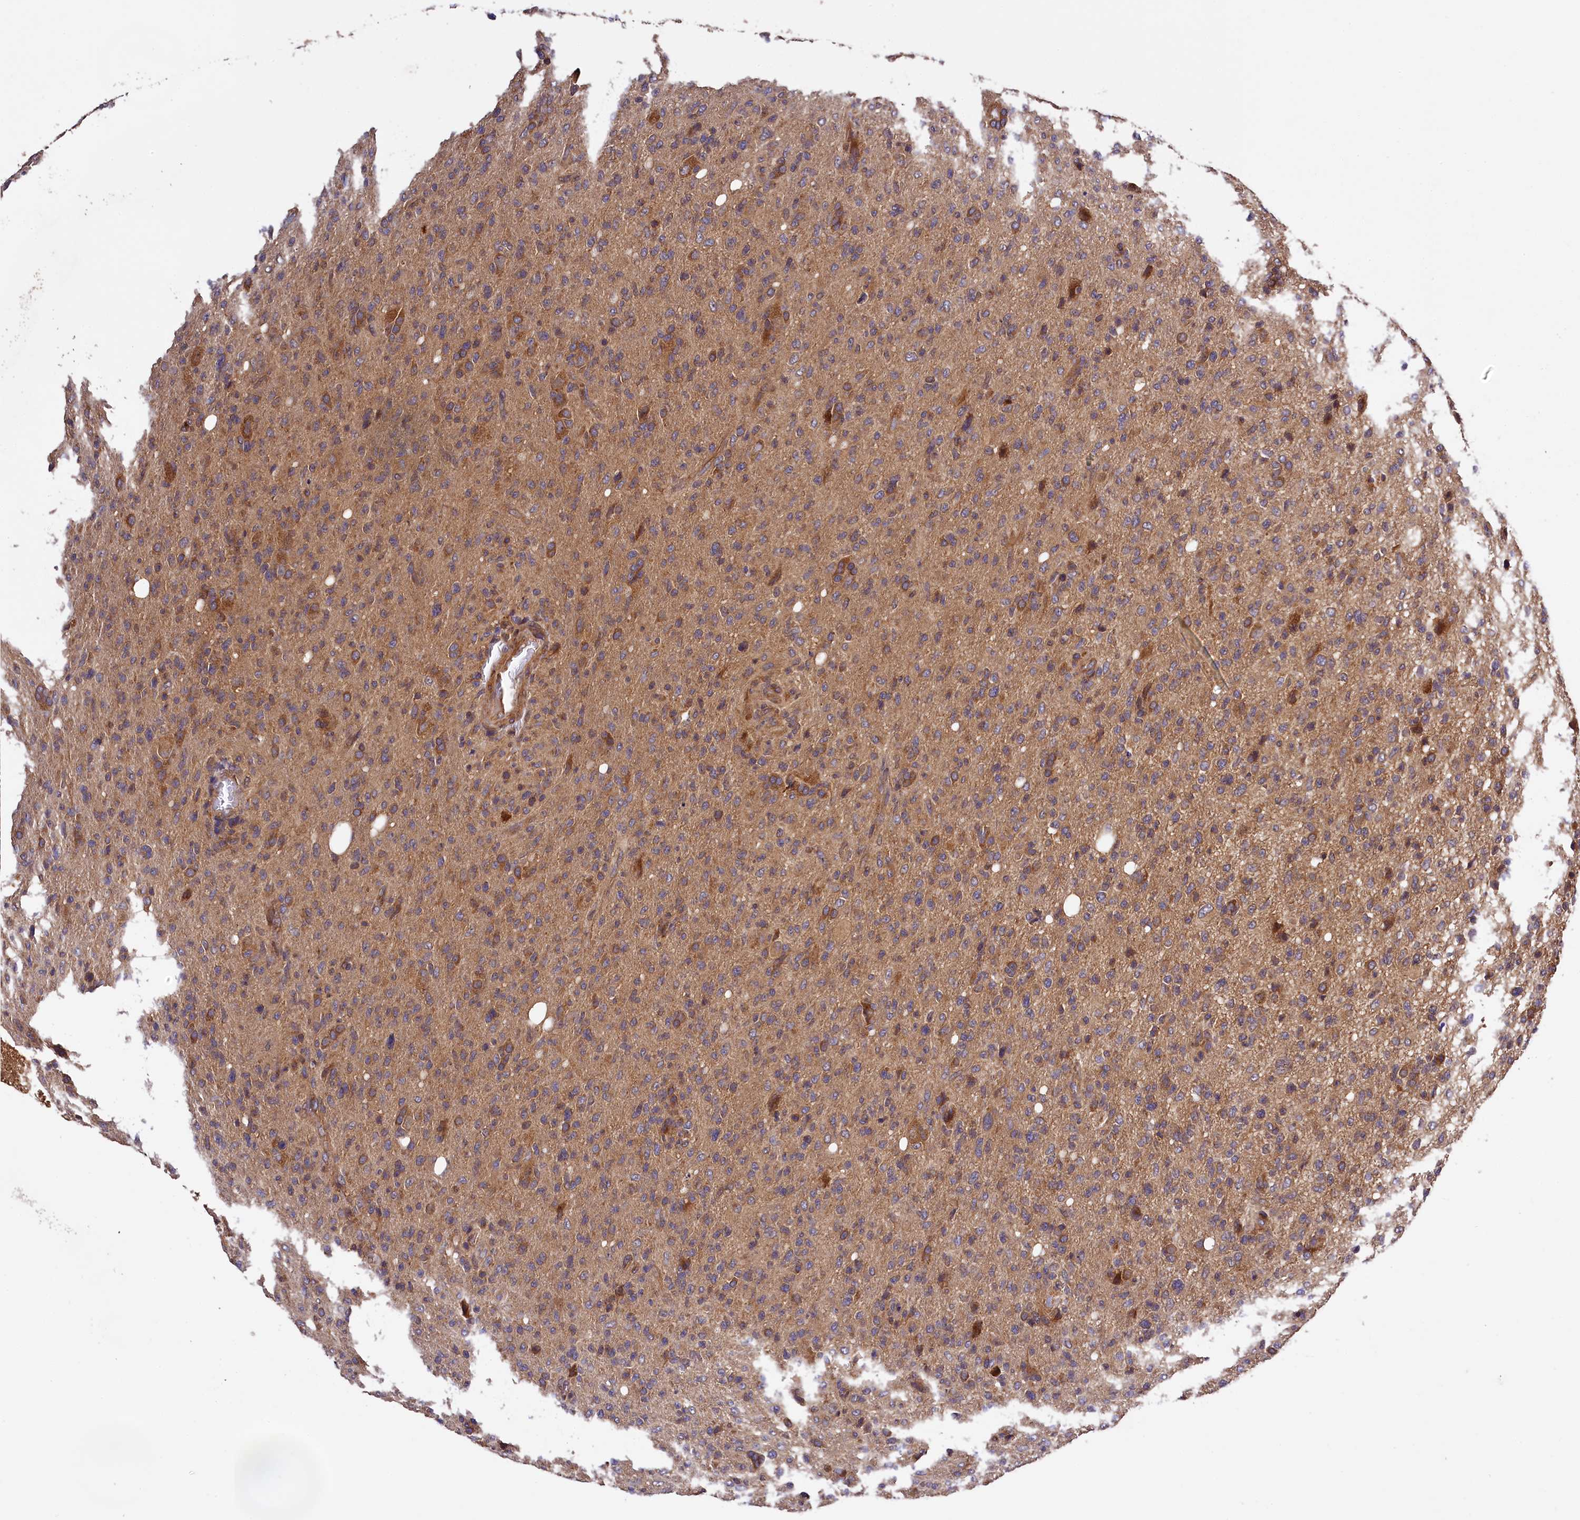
{"staining": {"intensity": "moderate", "quantity": ">75%", "location": "cytoplasmic/membranous"}, "tissue": "glioma", "cell_type": "Tumor cells", "image_type": "cancer", "snomed": [{"axis": "morphology", "description": "Glioma, malignant, High grade"}, {"axis": "topography", "description": "Brain"}], "caption": "Human malignant glioma (high-grade) stained for a protein (brown) demonstrates moderate cytoplasmic/membranous positive expression in approximately >75% of tumor cells.", "gene": "KLC2", "patient": {"sex": "female", "age": 57}}